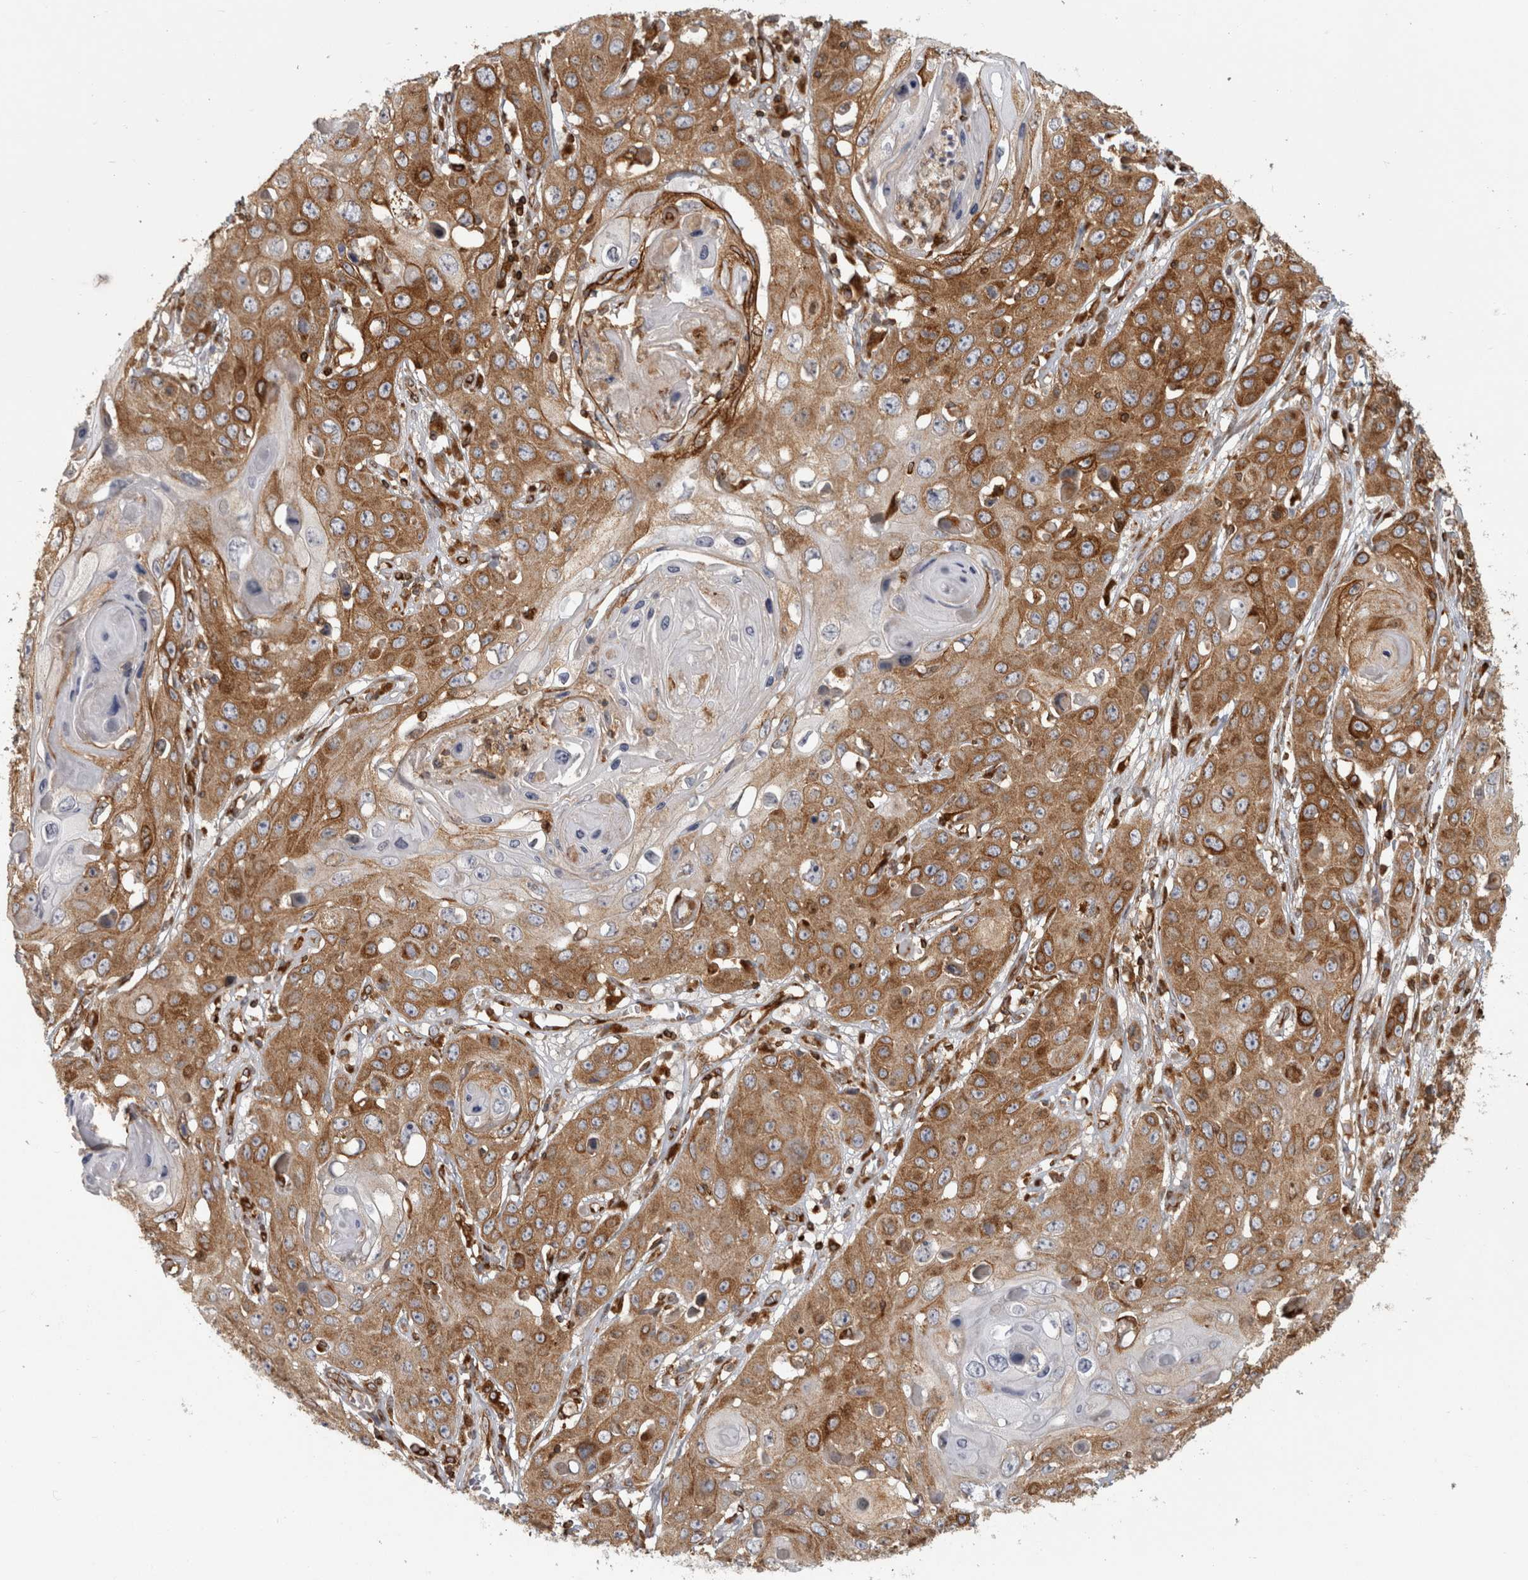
{"staining": {"intensity": "moderate", "quantity": ">75%", "location": "cytoplasmic/membranous"}, "tissue": "skin cancer", "cell_type": "Tumor cells", "image_type": "cancer", "snomed": [{"axis": "morphology", "description": "Squamous cell carcinoma, NOS"}, {"axis": "topography", "description": "Skin"}], "caption": "Tumor cells demonstrate medium levels of moderate cytoplasmic/membranous positivity in about >75% of cells in human skin cancer (squamous cell carcinoma).", "gene": "HLA-E", "patient": {"sex": "male", "age": 55}}